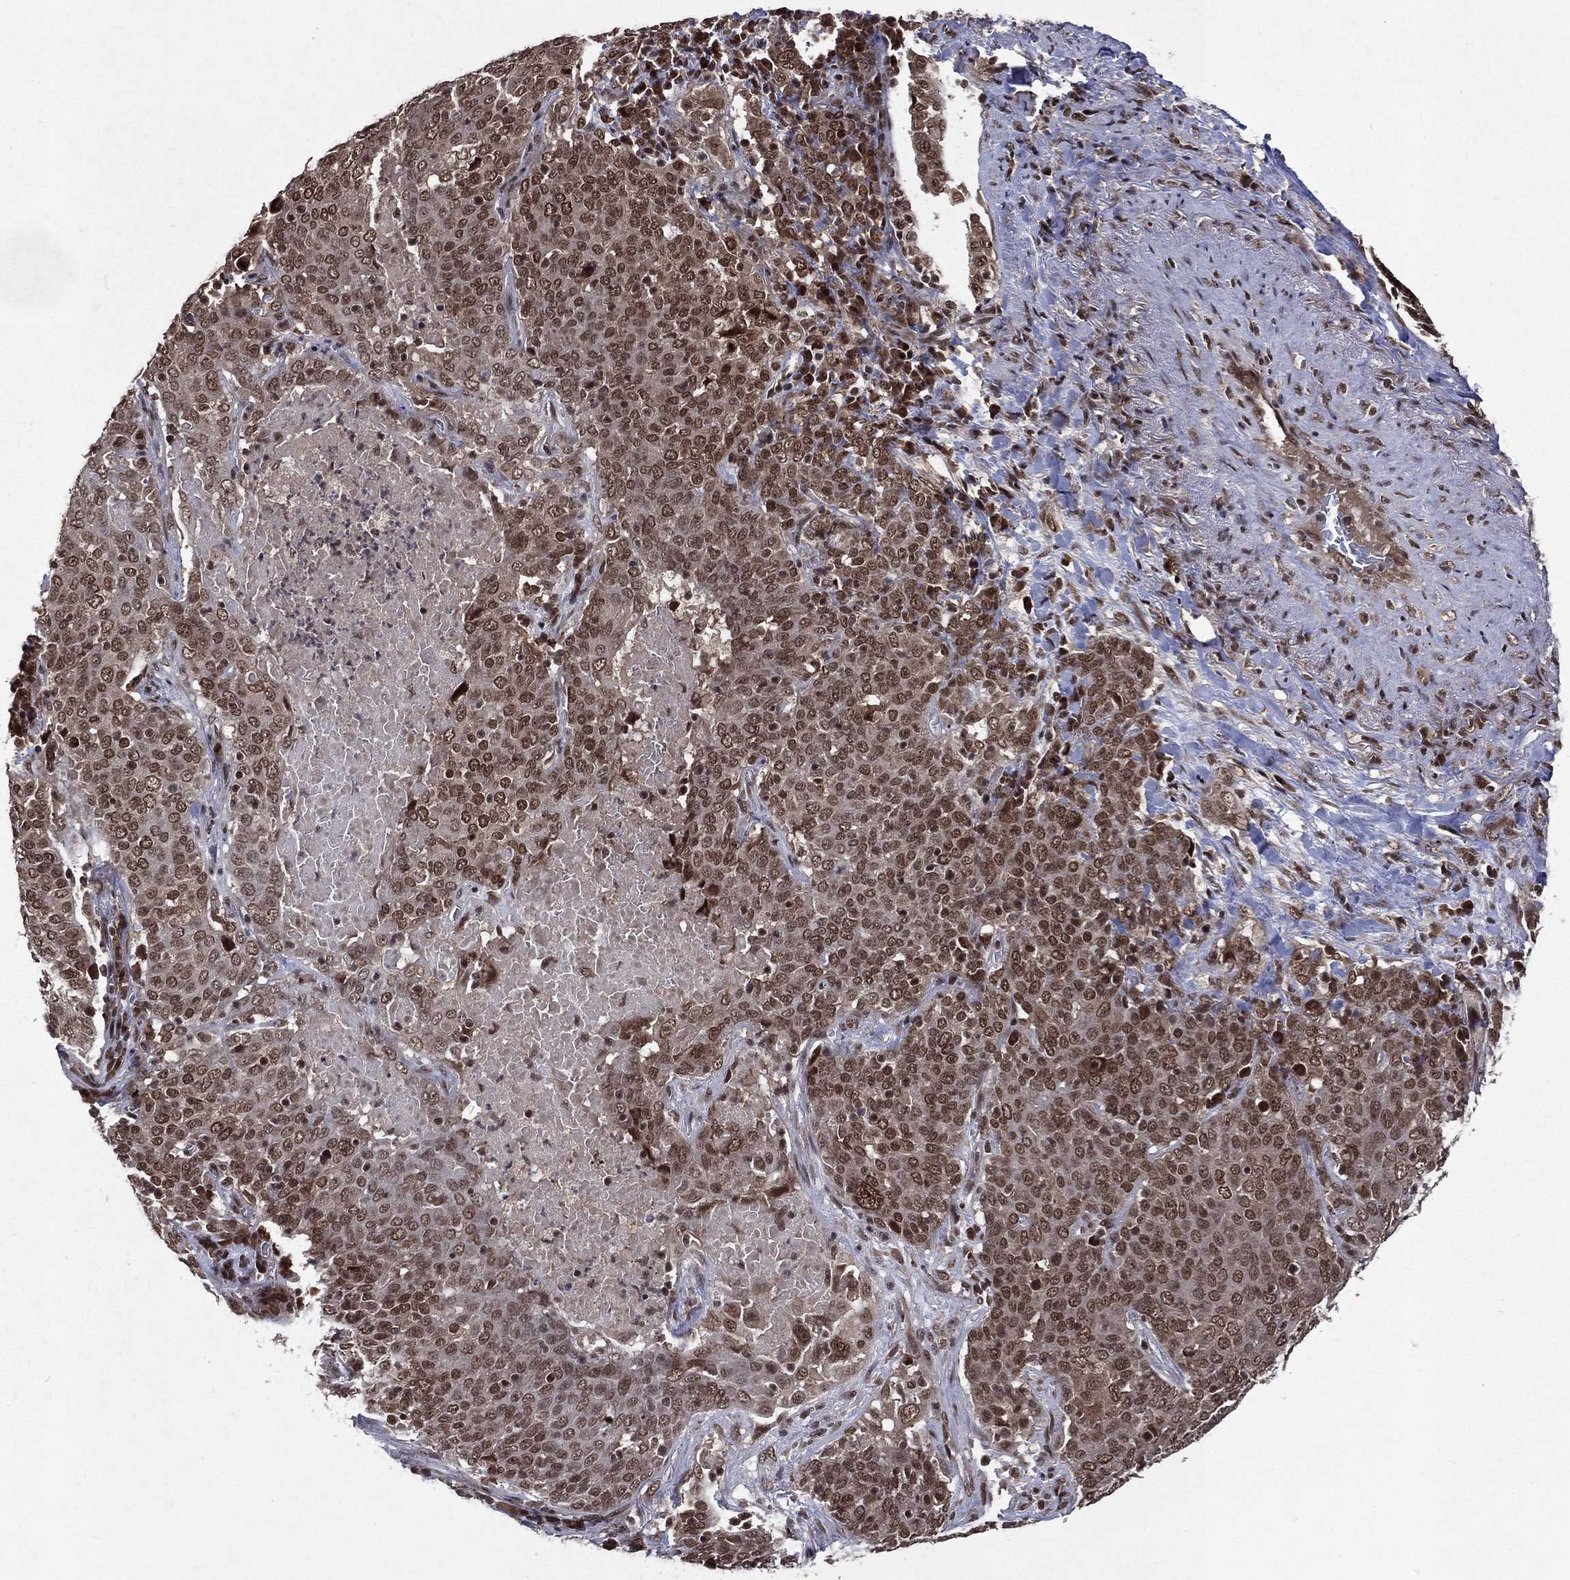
{"staining": {"intensity": "strong", "quantity": "25%-75%", "location": "nuclear"}, "tissue": "lung cancer", "cell_type": "Tumor cells", "image_type": "cancer", "snomed": [{"axis": "morphology", "description": "Squamous cell carcinoma, NOS"}, {"axis": "topography", "description": "Lung"}], "caption": "An immunohistochemistry (IHC) micrograph of tumor tissue is shown. Protein staining in brown highlights strong nuclear positivity in lung cancer within tumor cells.", "gene": "DMAP1", "patient": {"sex": "male", "age": 82}}